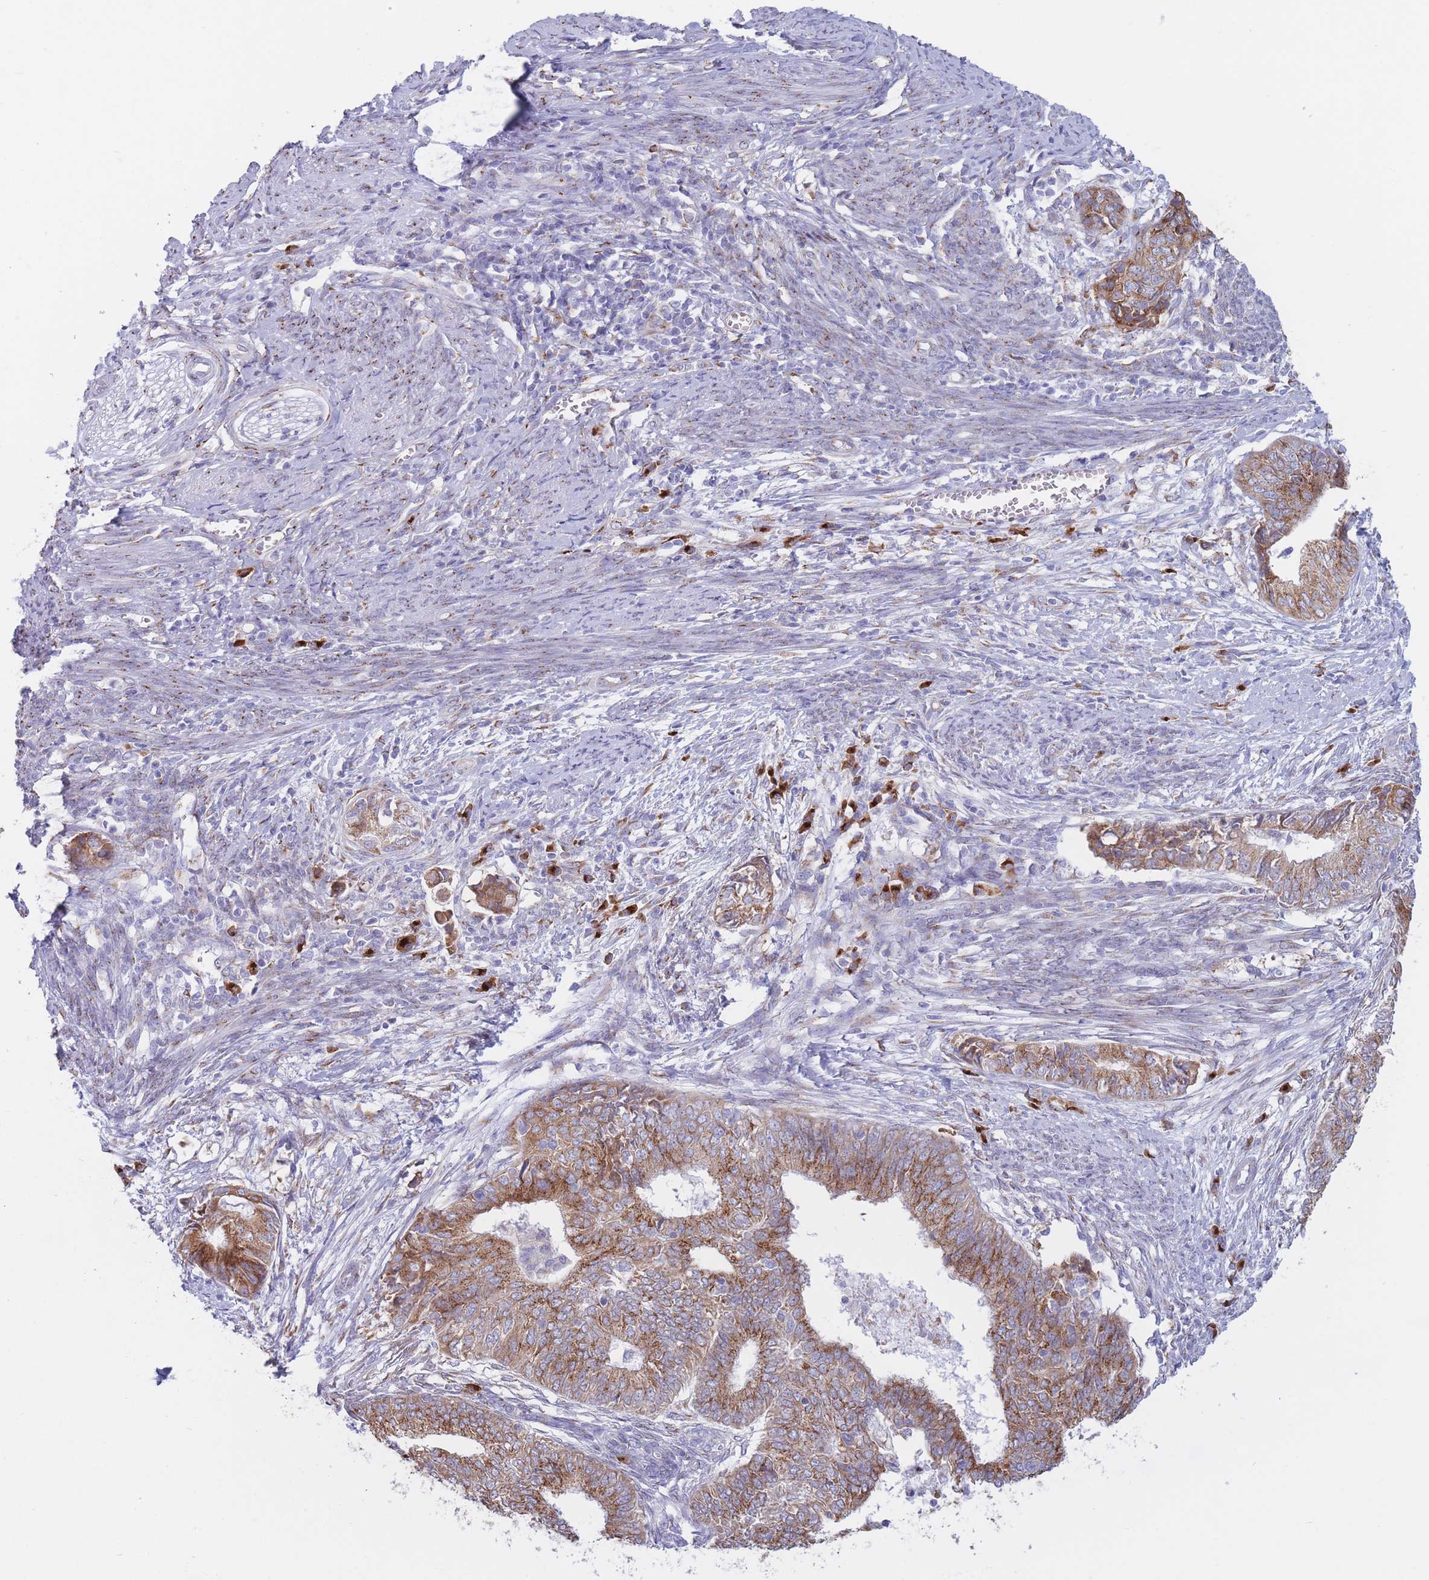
{"staining": {"intensity": "moderate", "quantity": ">75%", "location": "cytoplasmic/membranous"}, "tissue": "endometrial cancer", "cell_type": "Tumor cells", "image_type": "cancer", "snomed": [{"axis": "morphology", "description": "Adenocarcinoma, NOS"}, {"axis": "topography", "description": "Endometrium"}], "caption": "Immunohistochemical staining of endometrial cancer displays medium levels of moderate cytoplasmic/membranous staining in about >75% of tumor cells. (brown staining indicates protein expression, while blue staining denotes nuclei).", "gene": "MRPL30", "patient": {"sex": "female", "age": 62}}